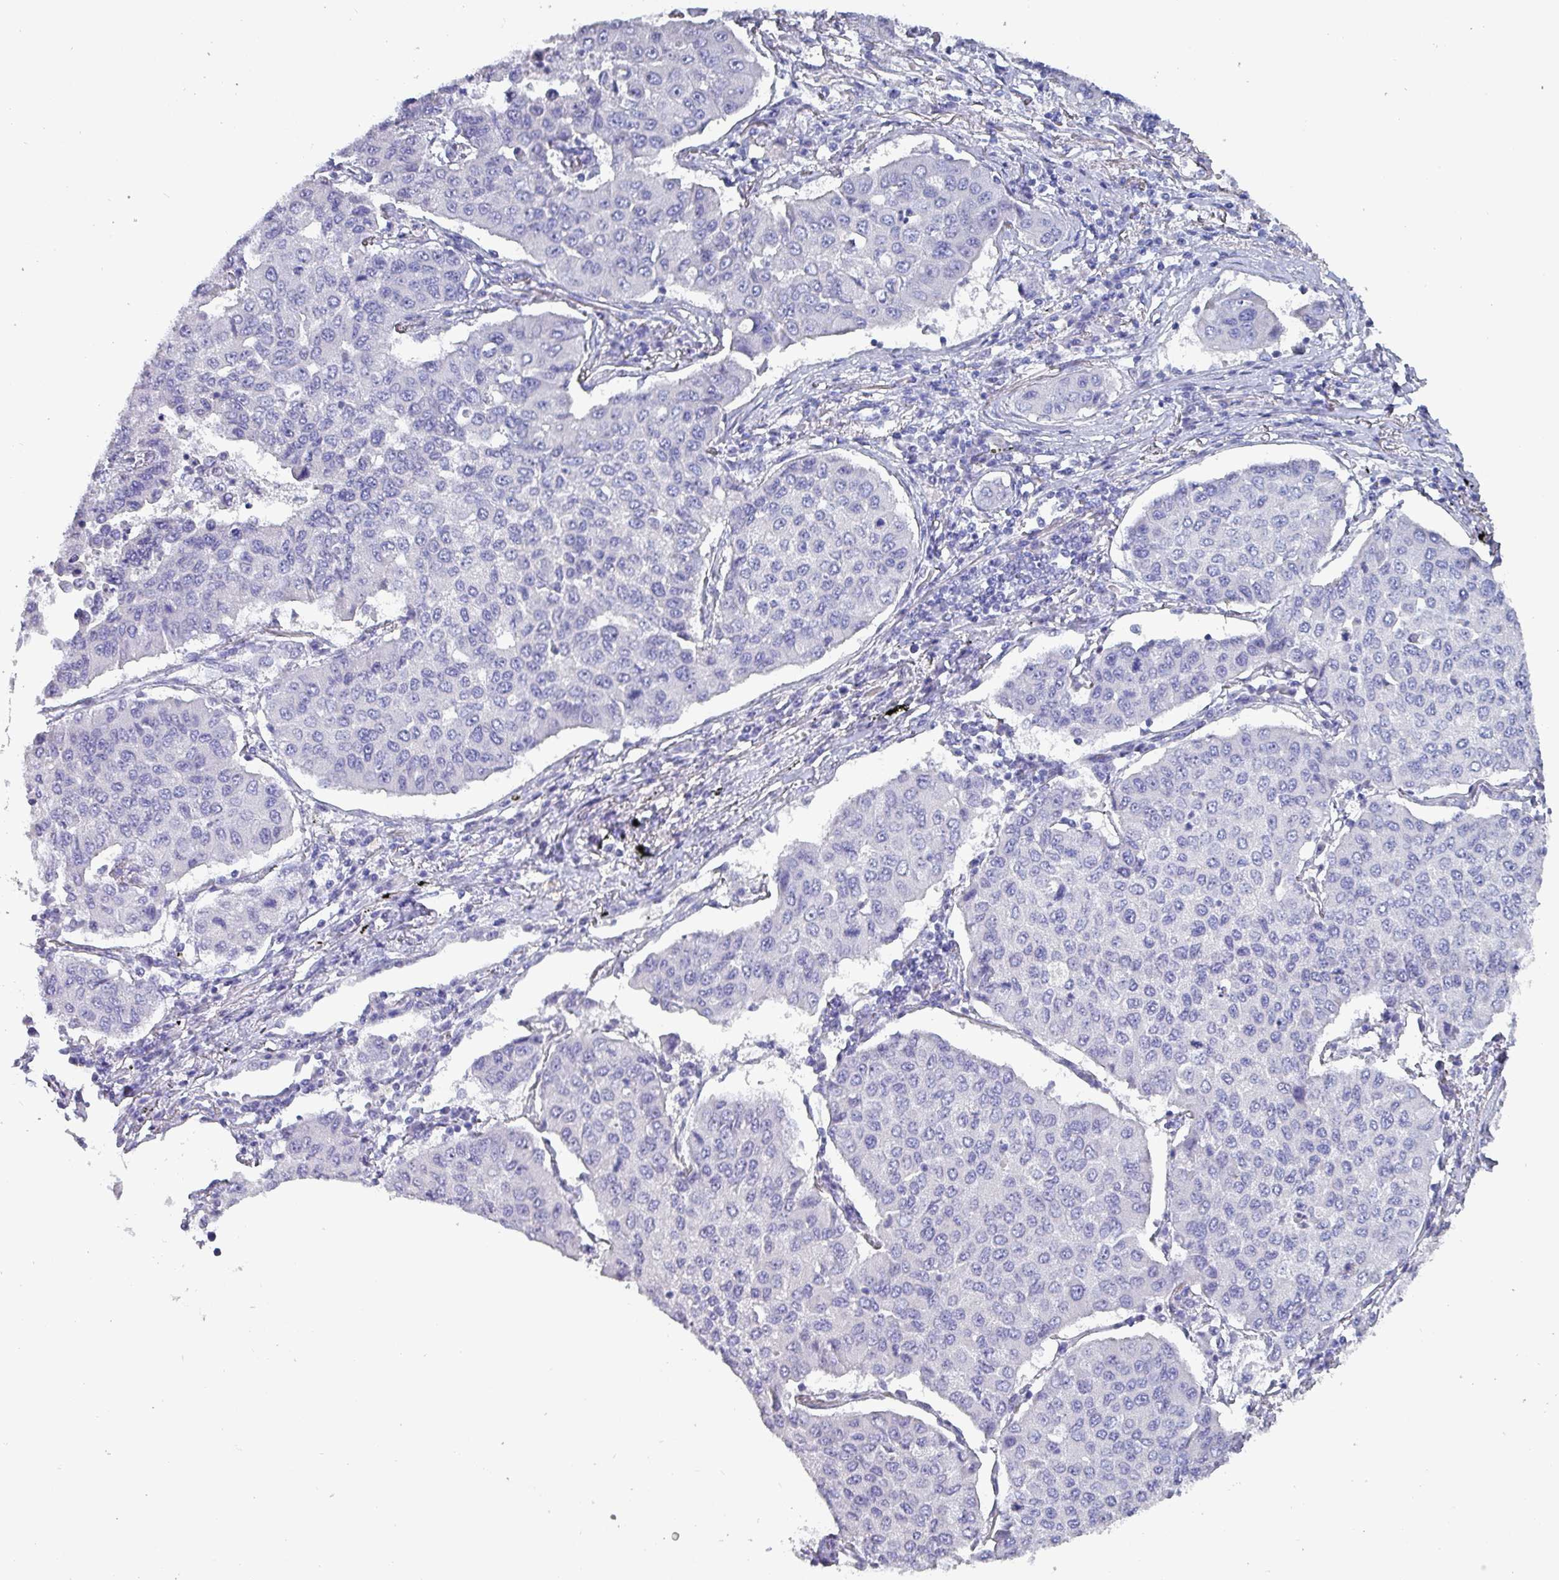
{"staining": {"intensity": "negative", "quantity": "none", "location": "none"}, "tissue": "lung cancer", "cell_type": "Tumor cells", "image_type": "cancer", "snomed": [{"axis": "morphology", "description": "Squamous cell carcinoma, NOS"}, {"axis": "topography", "description": "Lung"}], "caption": "IHC of lung cancer displays no expression in tumor cells. (DAB immunohistochemistry (IHC) with hematoxylin counter stain).", "gene": "INS-IGF2", "patient": {"sex": "male", "age": 74}}